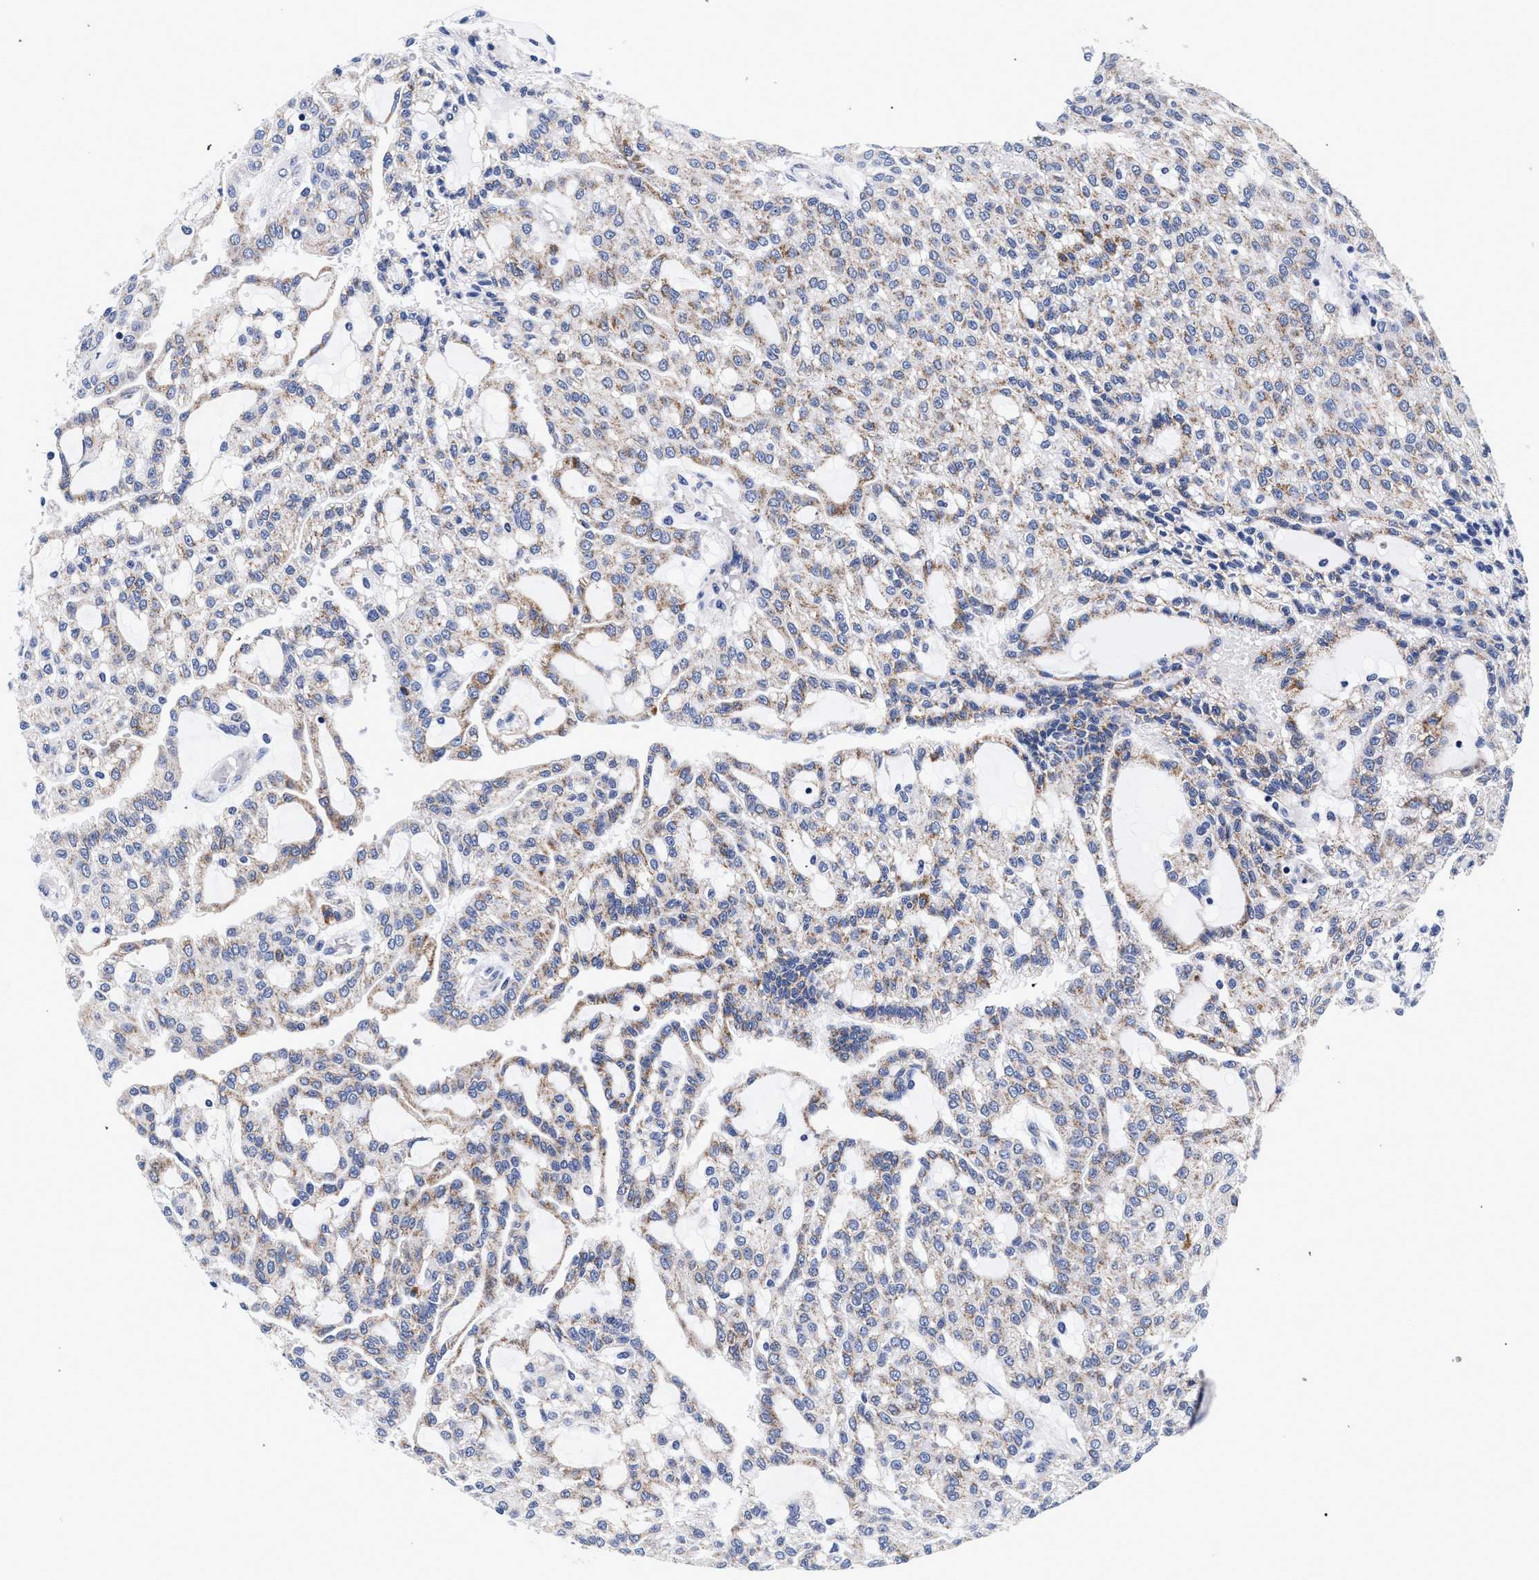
{"staining": {"intensity": "moderate", "quantity": ">75%", "location": "cytoplasmic/membranous"}, "tissue": "renal cancer", "cell_type": "Tumor cells", "image_type": "cancer", "snomed": [{"axis": "morphology", "description": "Adenocarcinoma, NOS"}, {"axis": "topography", "description": "Kidney"}], "caption": "IHC of human renal cancer (adenocarcinoma) exhibits medium levels of moderate cytoplasmic/membranous staining in approximately >75% of tumor cells.", "gene": "RAB3B", "patient": {"sex": "male", "age": 63}}